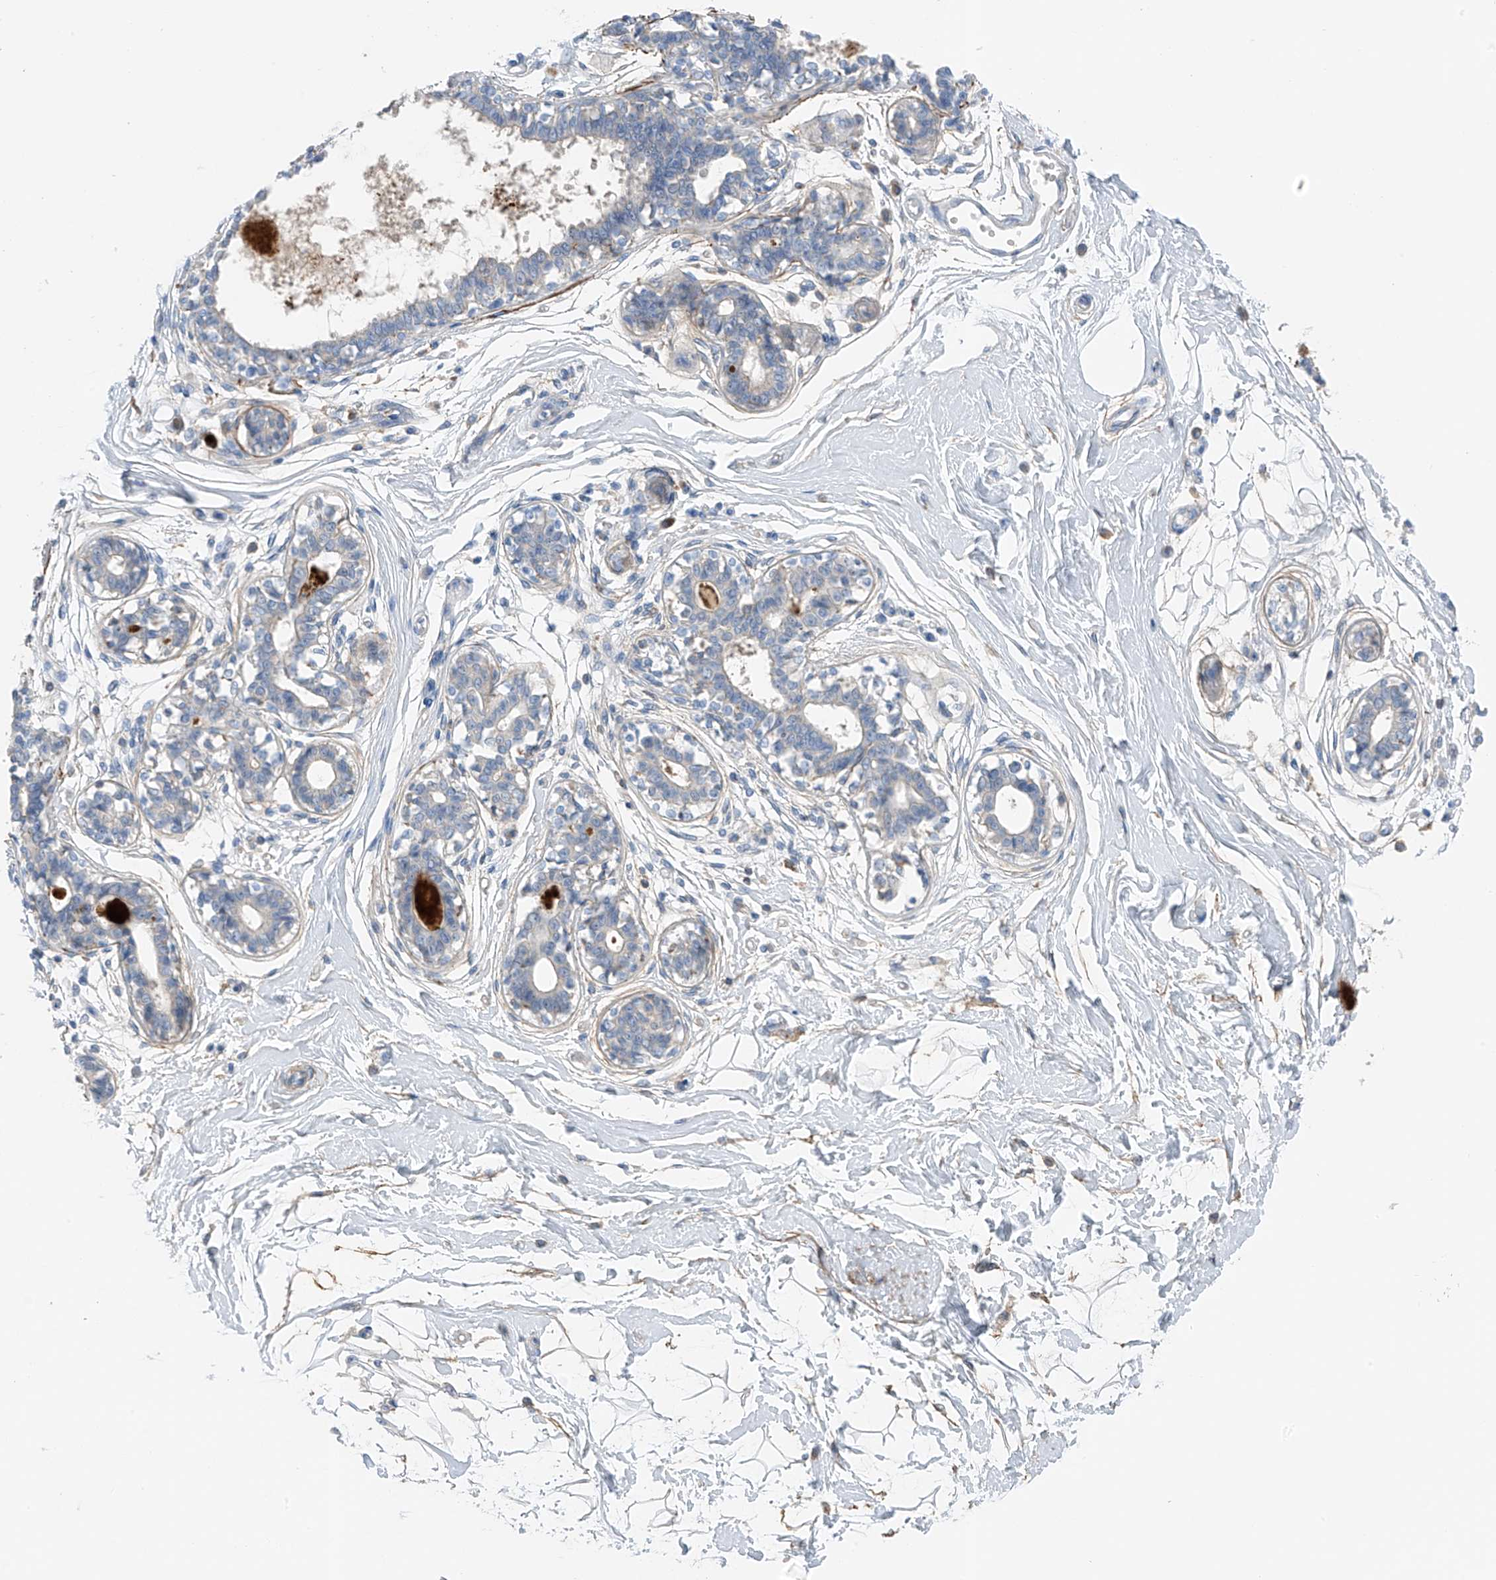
{"staining": {"intensity": "moderate", "quantity": "25%-75%", "location": "cytoplasmic/membranous"}, "tissue": "breast", "cell_type": "Adipocytes", "image_type": "normal", "snomed": [{"axis": "morphology", "description": "Normal tissue, NOS"}, {"axis": "topography", "description": "Breast"}], "caption": "Immunohistochemistry (IHC) (DAB) staining of benign breast displays moderate cytoplasmic/membranous protein staining in about 25%-75% of adipocytes.", "gene": "NALCN", "patient": {"sex": "female", "age": 45}}